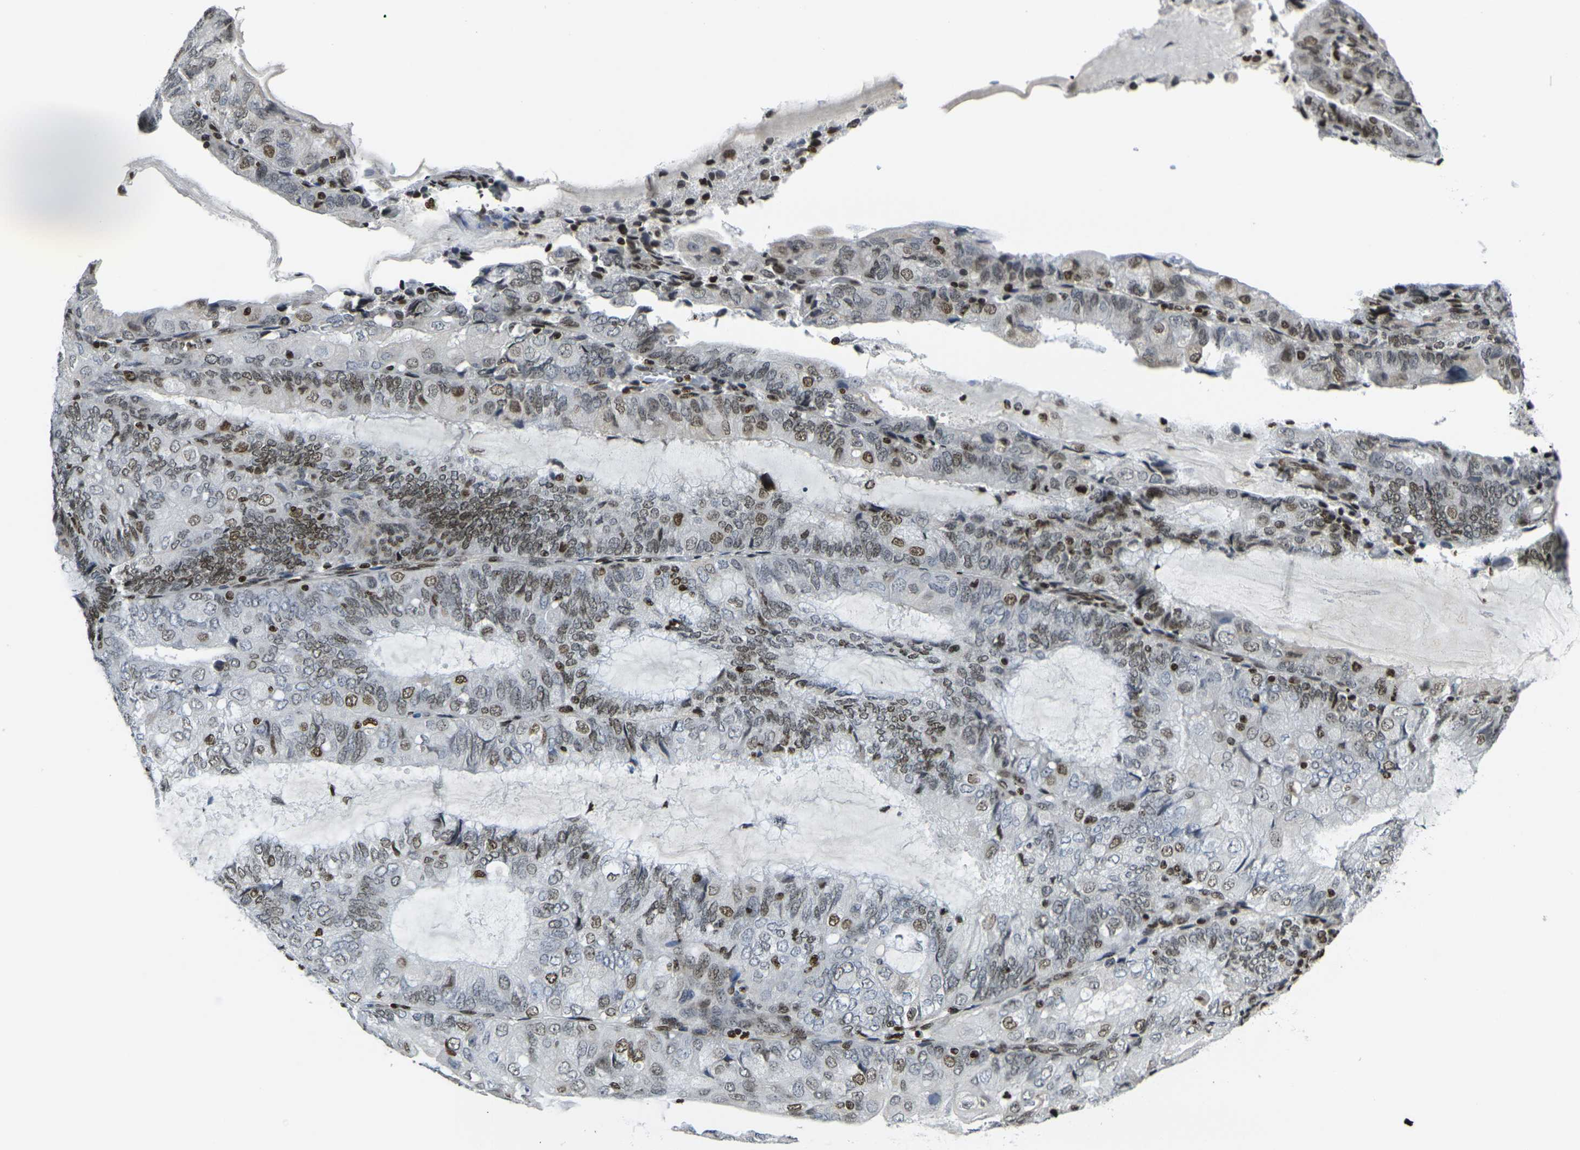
{"staining": {"intensity": "moderate", "quantity": "25%-75%", "location": "nuclear"}, "tissue": "endometrial cancer", "cell_type": "Tumor cells", "image_type": "cancer", "snomed": [{"axis": "morphology", "description": "Adenocarcinoma, NOS"}, {"axis": "topography", "description": "Endometrium"}], "caption": "Endometrial cancer (adenocarcinoma) tissue displays moderate nuclear expression in approximately 25%-75% of tumor cells, visualized by immunohistochemistry.", "gene": "H1-10", "patient": {"sex": "female", "age": 81}}